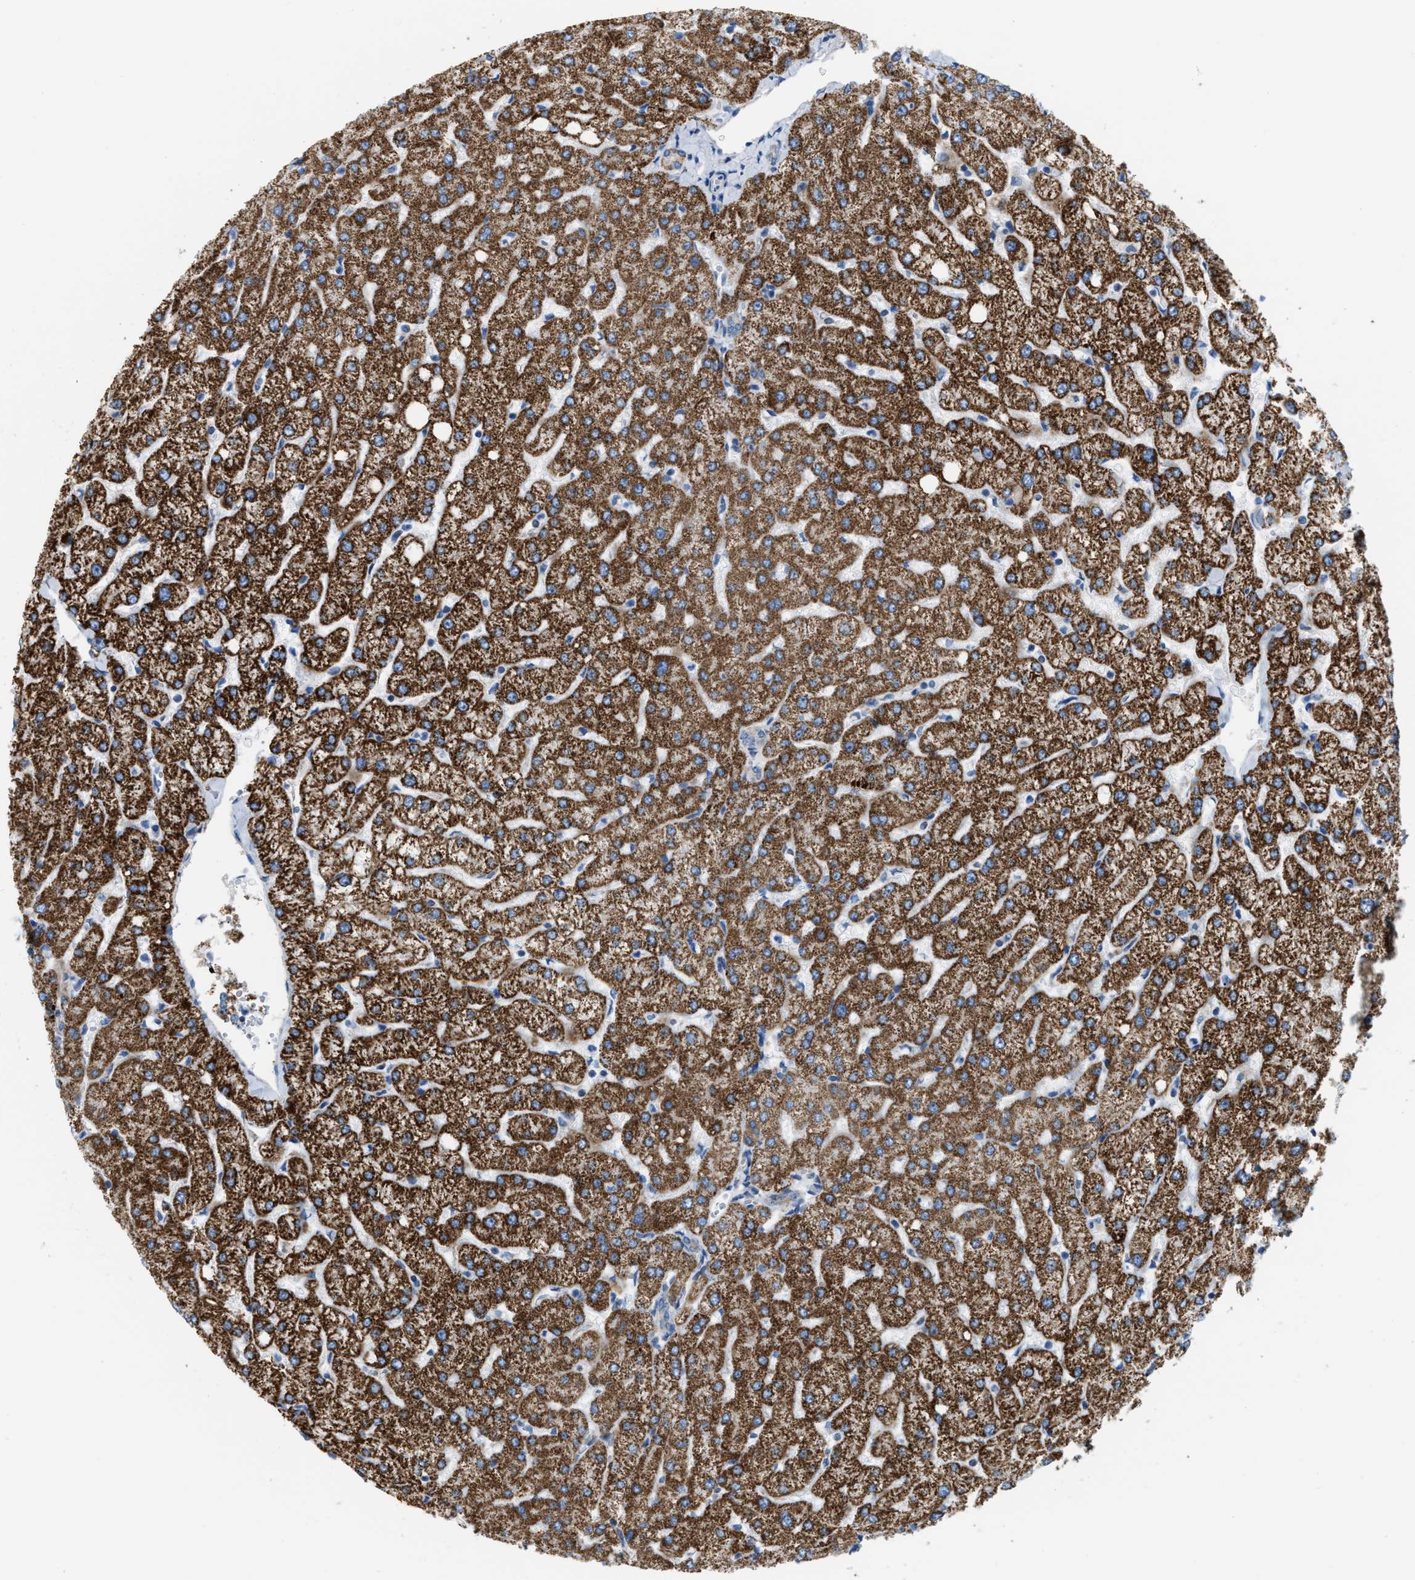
{"staining": {"intensity": "negative", "quantity": "none", "location": "none"}, "tissue": "liver", "cell_type": "Cholangiocytes", "image_type": "normal", "snomed": [{"axis": "morphology", "description": "Normal tissue, NOS"}, {"axis": "topography", "description": "Liver"}], "caption": "This histopathology image is of unremarkable liver stained with immunohistochemistry to label a protein in brown with the nuclei are counter-stained blue. There is no expression in cholangiocytes. Brightfield microscopy of IHC stained with DAB (brown) and hematoxylin (blue), captured at high magnification.", "gene": "JADE1", "patient": {"sex": "female", "age": 54}}